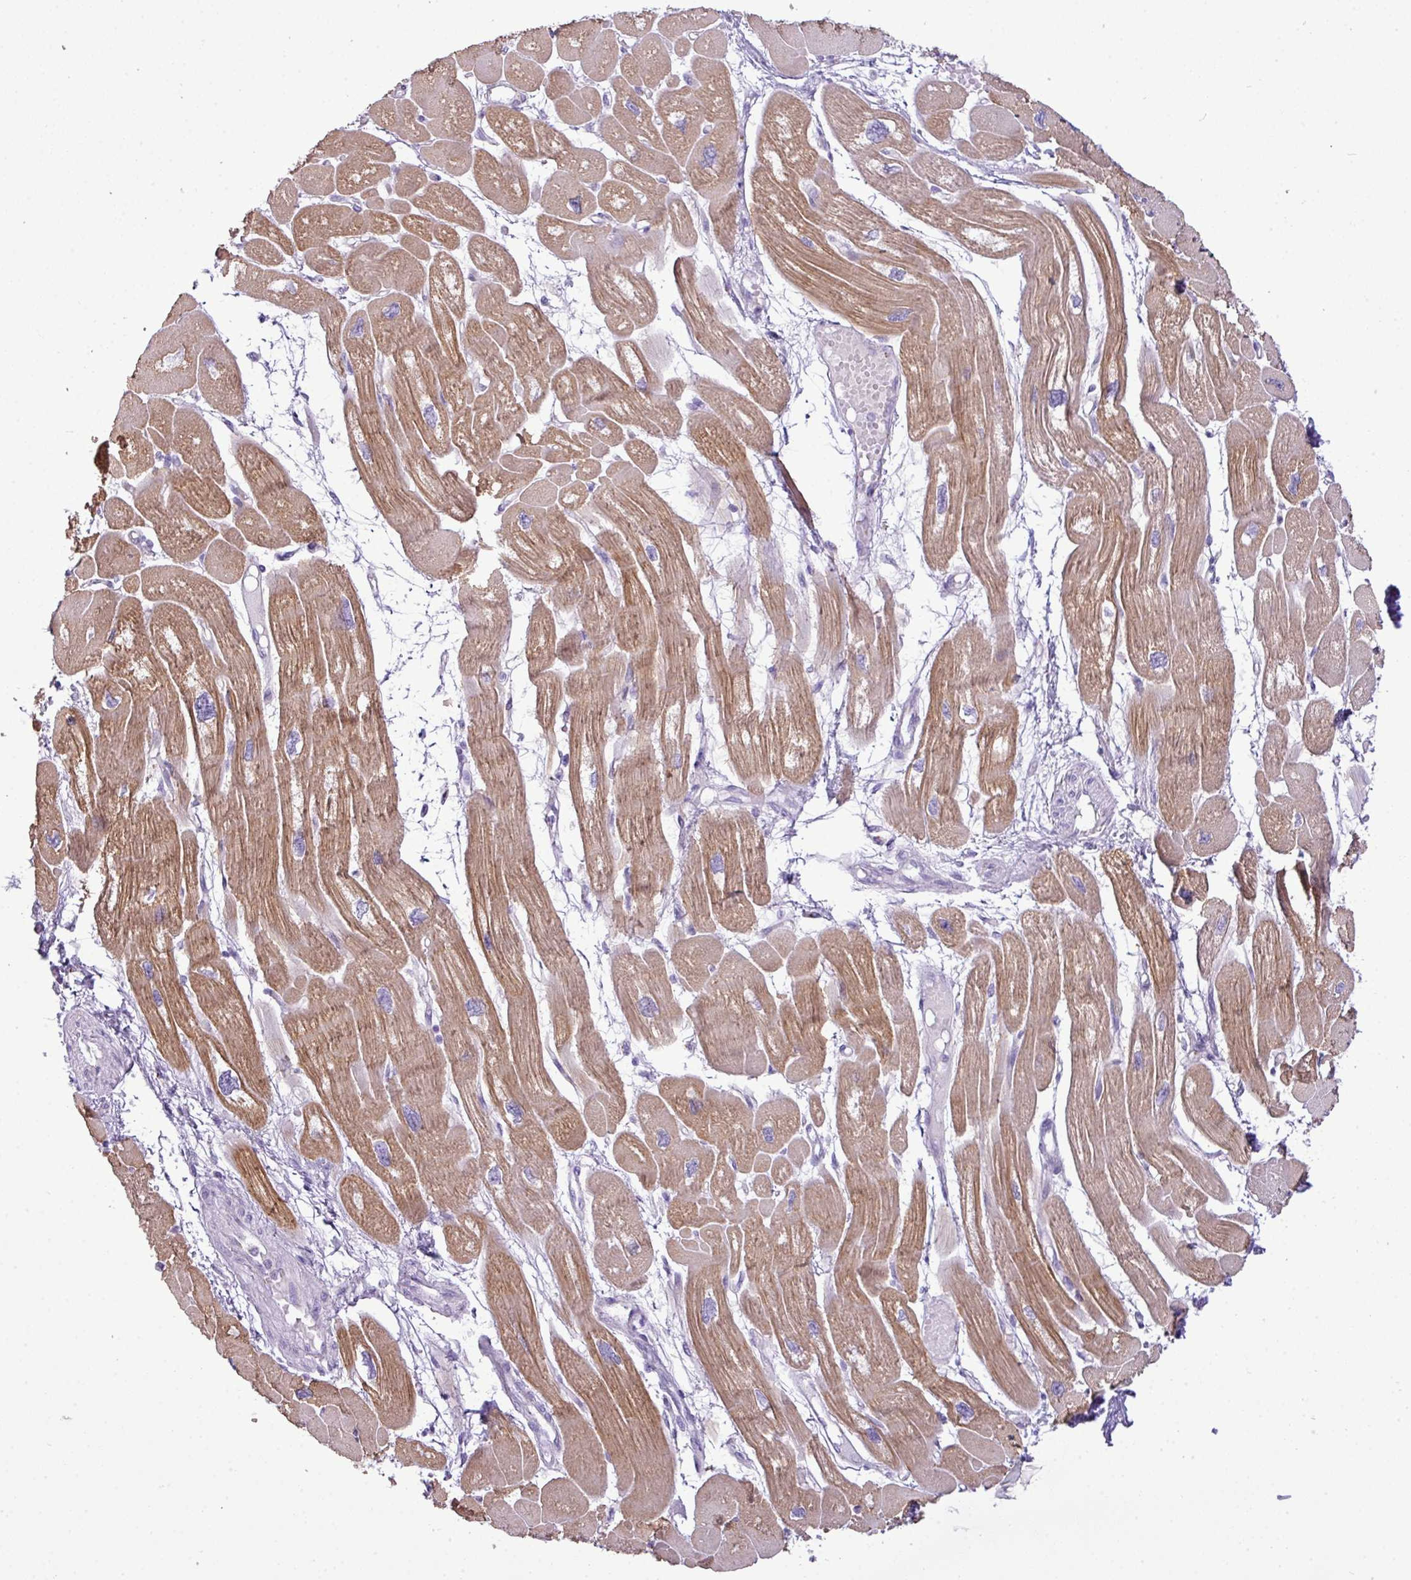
{"staining": {"intensity": "moderate", "quantity": "25%-75%", "location": "cytoplasmic/membranous"}, "tissue": "heart muscle", "cell_type": "Cardiomyocytes", "image_type": "normal", "snomed": [{"axis": "morphology", "description": "Normal tissue, NOS"}, {"axis": "topography", "description": "Heart"}], "caption": "DAB immunohistochemical staining of unremarkable heart muscle demonstrates moderate cytoplasmic/membranous protein expression in approximately 25%-75% of cardiomyocytes.", "gene": "FAM43A", "patient": {"sex": "male", "age": 42}}